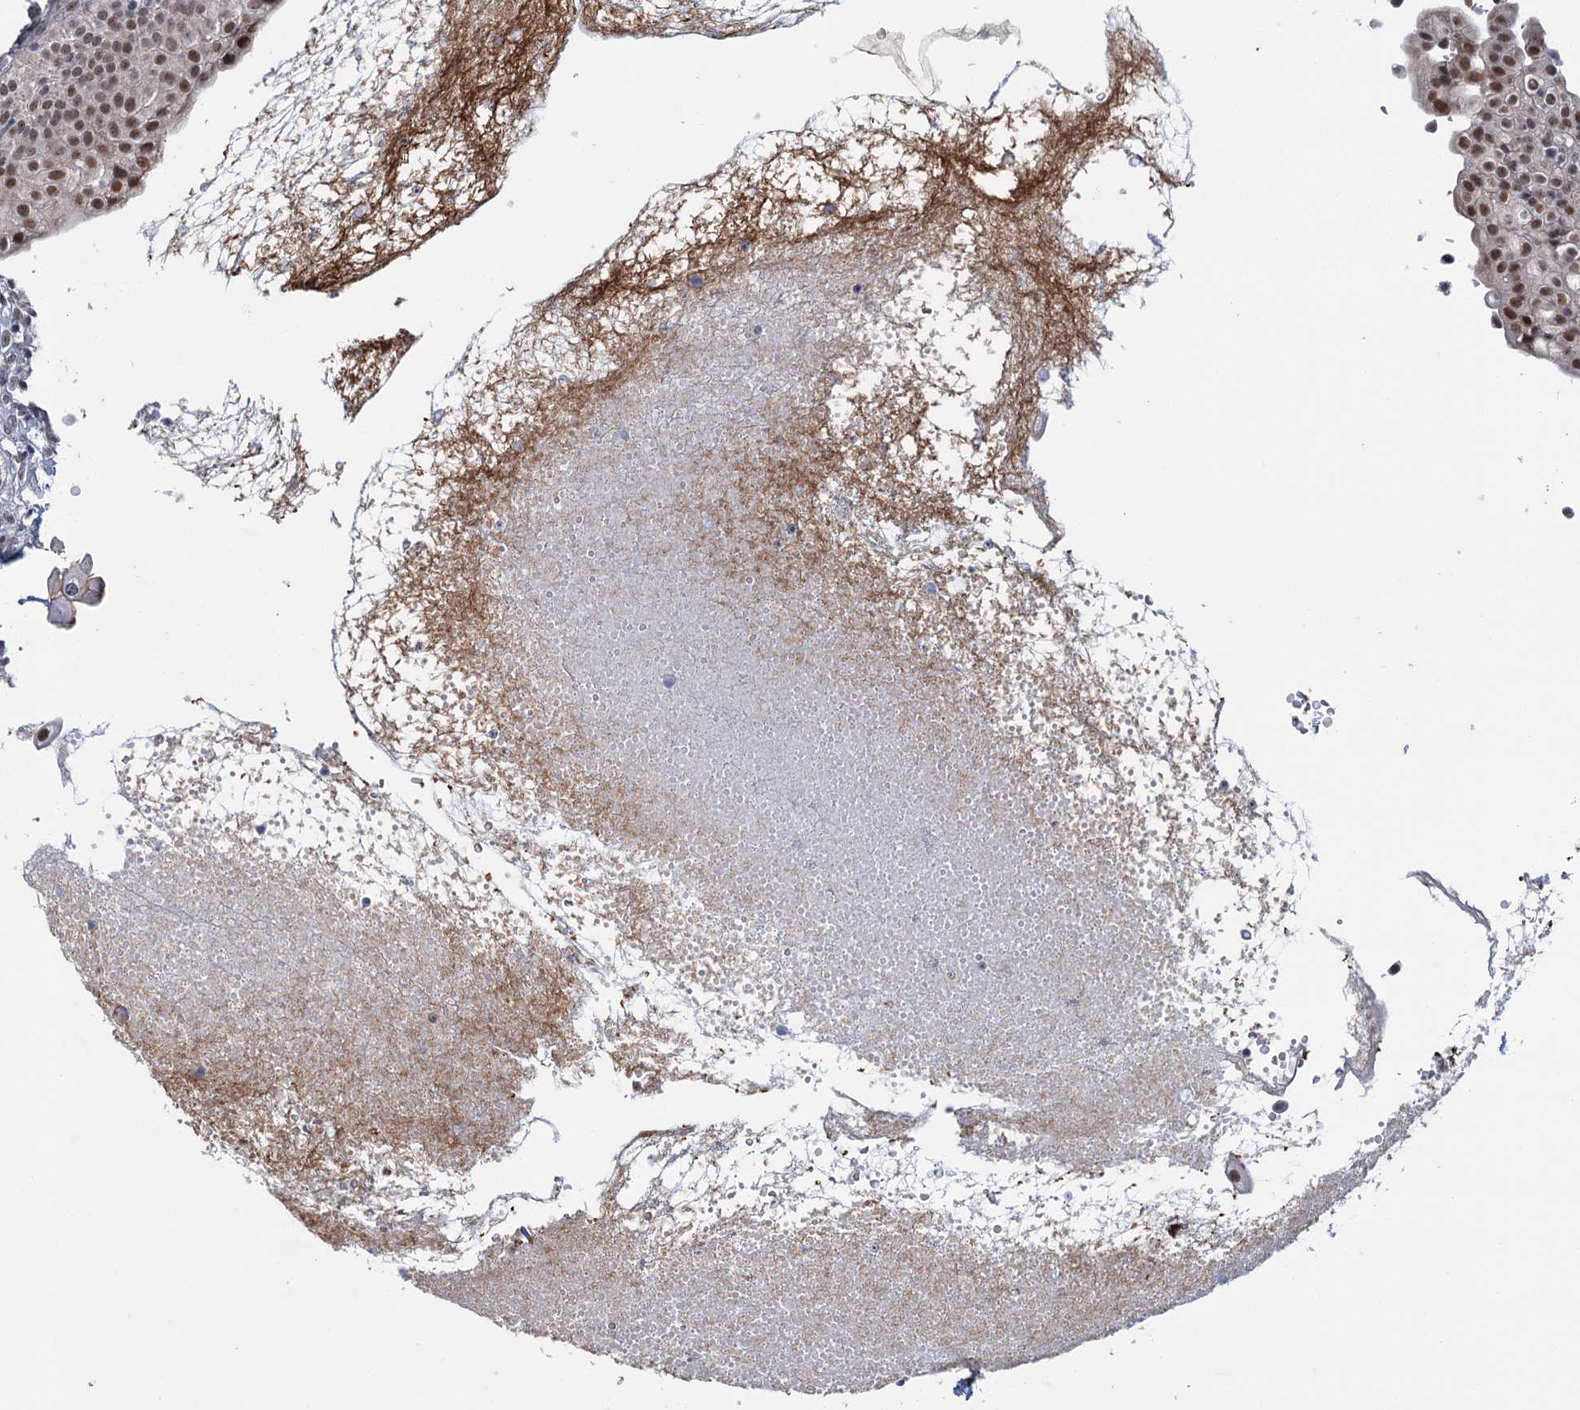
{"staining": {"intensity": "moderate", "quantity": ">75%", "location": "nuclear"}, "tissue": "urinary bladder", "cell_type": "Urothelial cells", "image_type": "normal", "snomed": [{"axis": "morphology", "description": "Normal tissue, NOS"}, {"axis": "topography", "description": "Urinary bladder"}], "caption": "Immunohistochemical staining of unremarkable urinary bladder displays medium levels of moderate nuclear expression in about >75% of urothelial cells.", "gene": "FAM53A", "patient": {"sex": "male", "age": 55}}